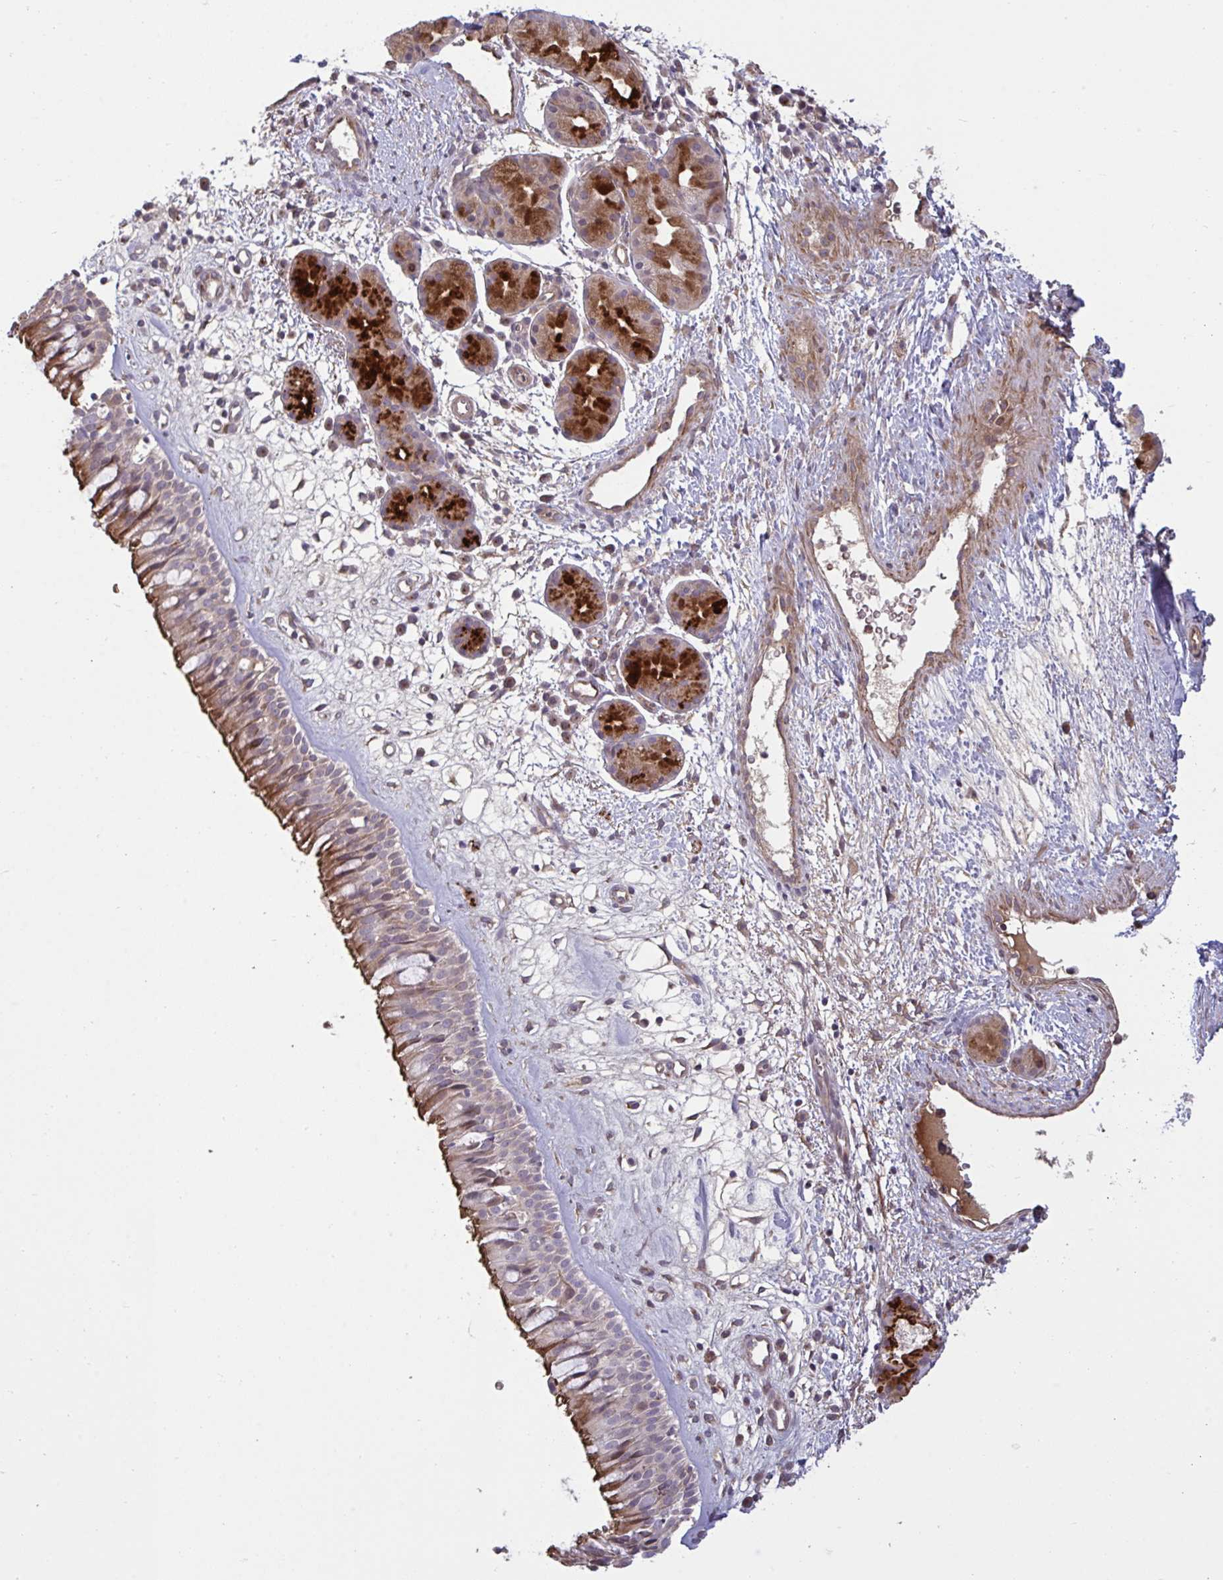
{"staining": {"intensity": "moderate", "quantity": ">75%", "location": "cytoplasmic/membranous"}, "tissue": "nasopharynx", "cell_type": "Respiratory epithelial cells", "image_type": "normal", "snomed": [{"axis": "morphology", "description": "Normal tissue, NOS"}, {"axis": "topography", "description": "Nasopharynx"}], "caption": "High-magnification brightfield microscopy of benign nasopharynx stained with DAB (brown) and counterstained with hematoxylin (blue). respiratory epithelial cells exhibit moderate cytoplasmic/membranous staining is seen in approximately>75% of cells. (Brightfield microscopy of DAB IHC at high magnification).", "gene": "IL1R1", "patient": {"sex": "male", "age": 65}}